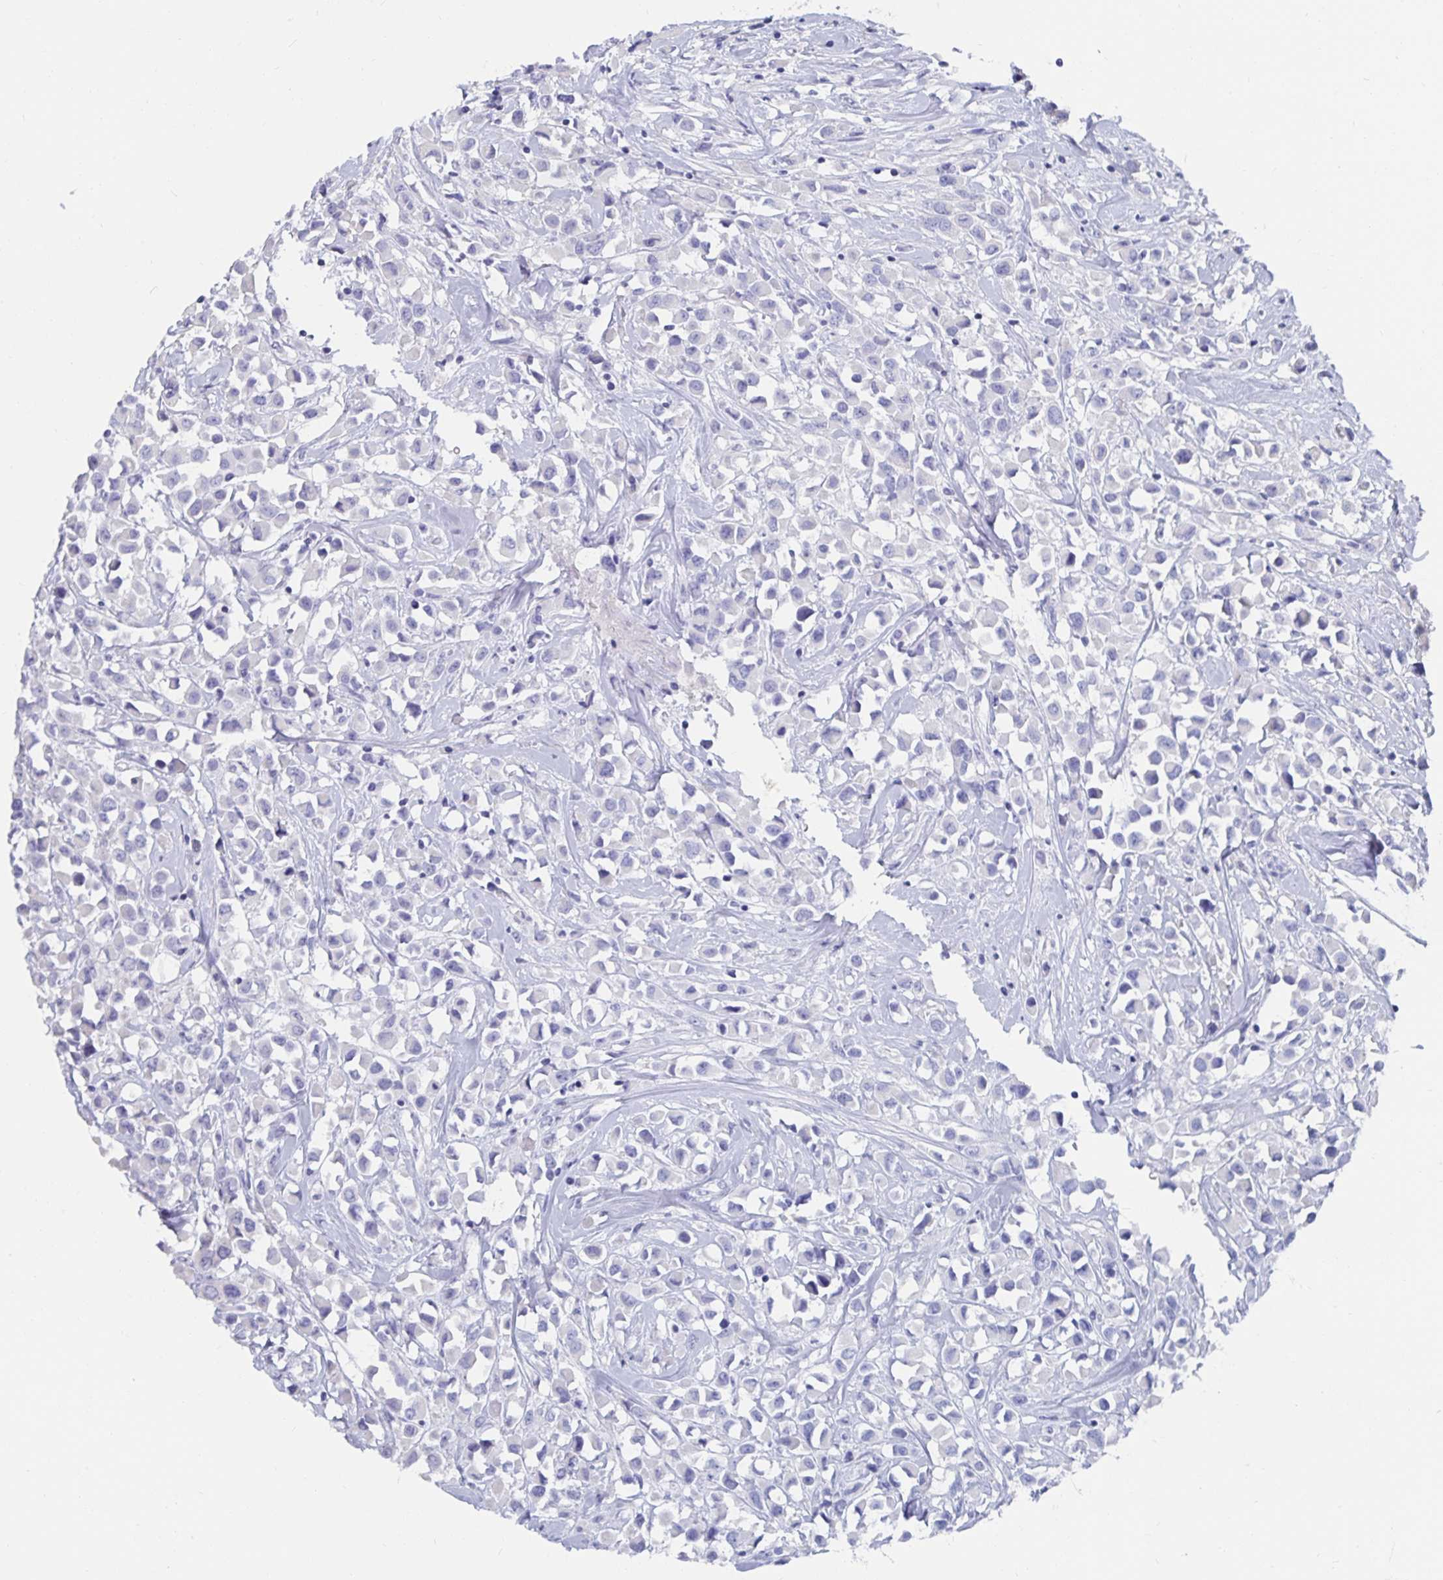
{"staining": {"intensity": "negative", "quantity": "none", "location": "none"}, "tissue": "breast cancer", "cell_type": "Tumor cells", "image_type": "cancer", "snomed": [{"axis": "morphology", "description": "Duct carcinoma"}, {"axis": "topography", "description": "Breast"}], "caption": "Tumor cells are negative for brown protein staining in breast cancer (invasive ductal carcinoma).", "gene": "CFAP69", "patient": {"sex": "female", "age": 61}}